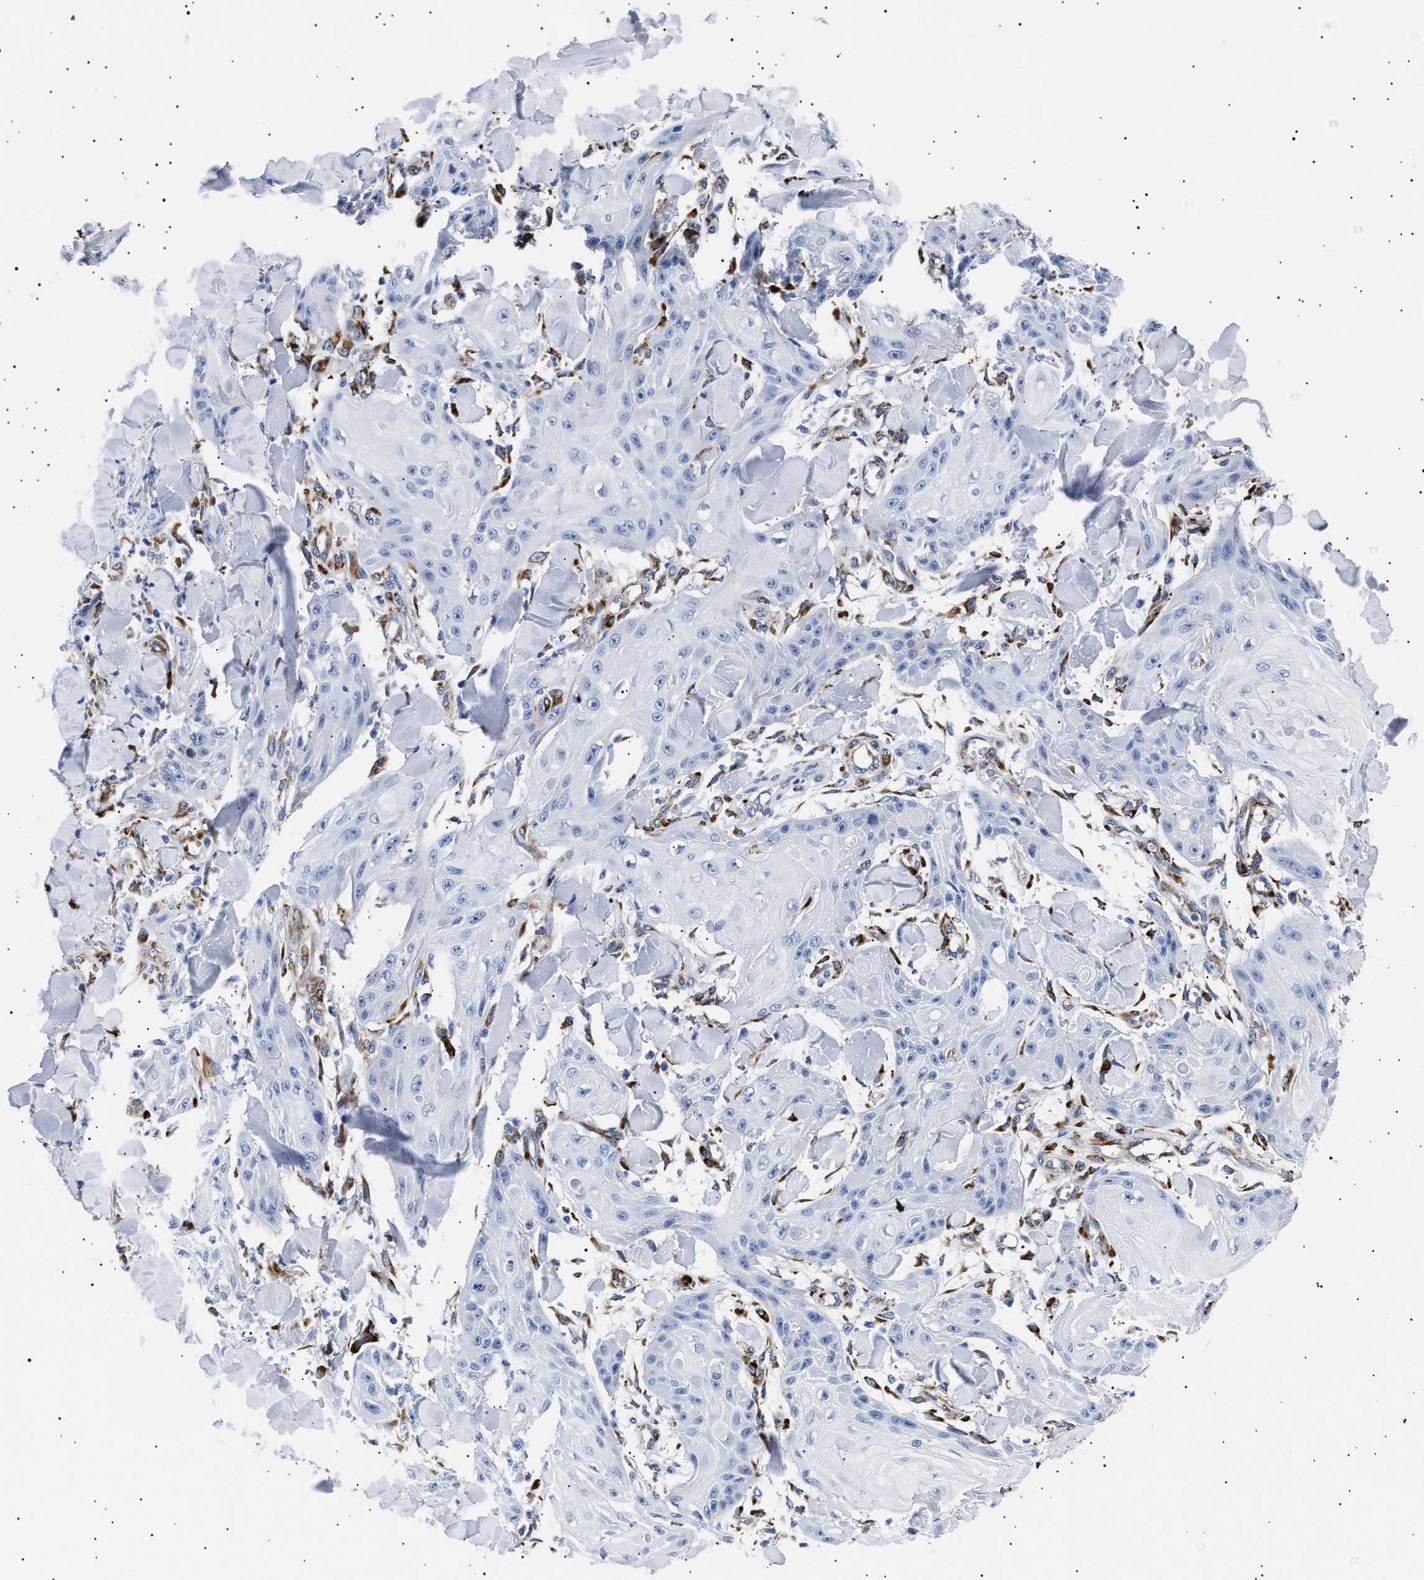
{"staining": {"intensity": "negative", "quantity": "none", "location": "none"}, "tissue": "skin cancer", "cell_type": "Tumor cells", "image_type": "cancer", "snomed": [{"axis": "morphology", "description": "Squamous cell carcinoma, NOS"}, {"axis": "topography", "description": "Skin"}], "caption": "A high-resolution image shows IHC staining of squamous cell carcinoma (skin), which shows no significant staining in tumor cells. (DAB immunohistochemistry (IHC), high magnification).", "gene": "HEMGN", "patient": {"sex": "male", "age": 74}}